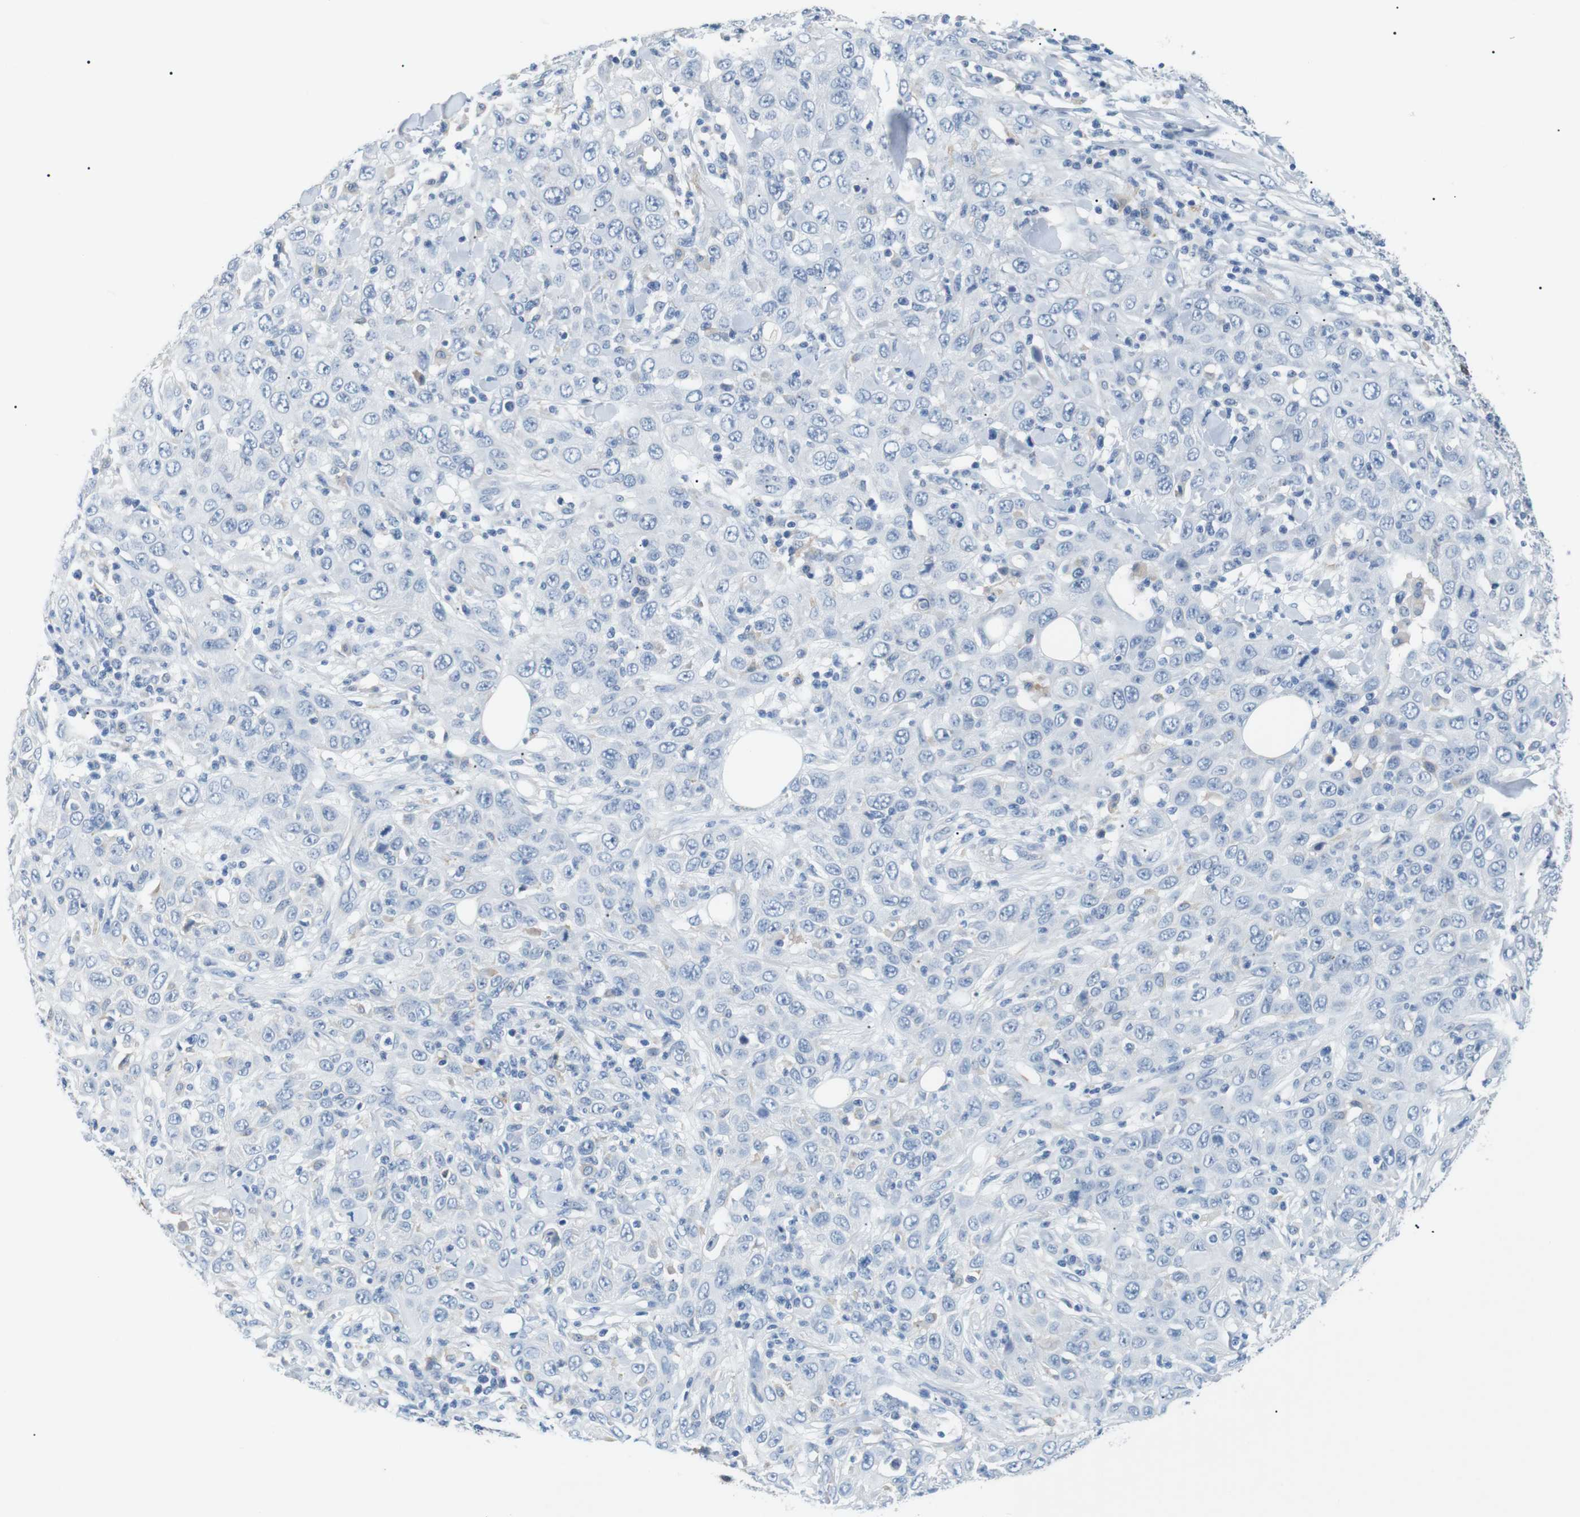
{"staining": {"intensity": "negative", "quantity": "none", "location": "none"}, "tissue": "skin cancer", "cell_type": "Tumor cells", "image_type": "cancer", "snomed": [{"axis": "morphology", "description": "Squamous cell carcinoma, NOS"}, {"axis": "topography", "description": "Skin"}], "caption": "DAB (3,3'-diaminobenzidine) immunohistochemical staining of skin squamous cell carcinoma demonstrates no significant positivity in tumor cells.", "gene": "FCGRT", "patient": {"sex": "female", "age": 88}}